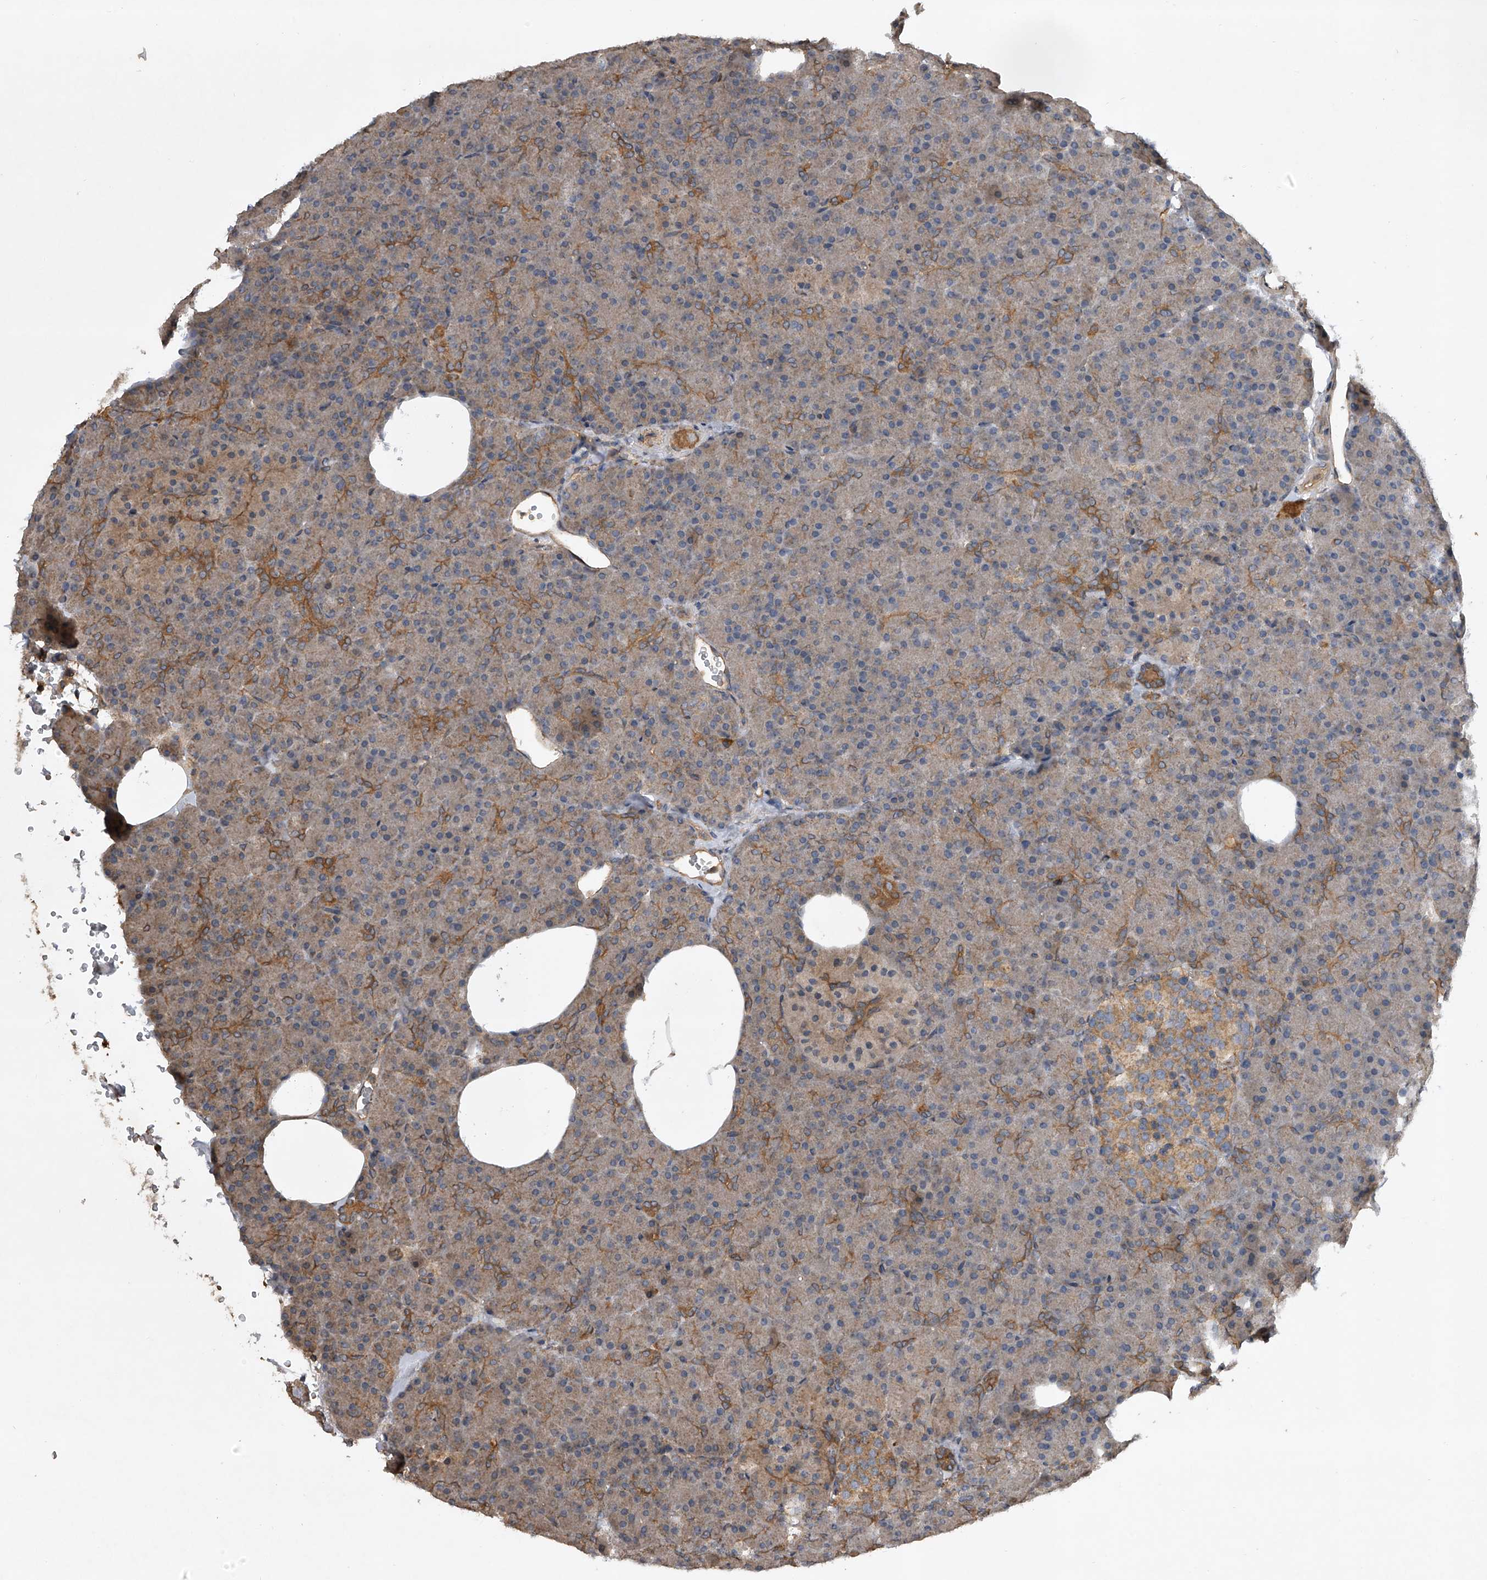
{"staining": {"intensity": "moderate", "quantity": "25%-75%", "location": "cytoplasmic/membranous"}, "tissue": "pancreas", "cell_type": "Exocrine glandular cells", "image_type": "normal", "snomed": [{"axis": "morphology", "description": "Normal tissue, NOS"}, {"axis": "morphology", "description": "Carcinoid, malignant, NOS"}, {"axis": "topography", "description": "Pancreas"}], "caption": "Unremarkable pancreas demonstrates moderate cytoplasmic/membranous staining in about 25%-75% of exocrine glandular cells.", "gene": "NFS1", "patient": {"sex": "female", "age": 35}}